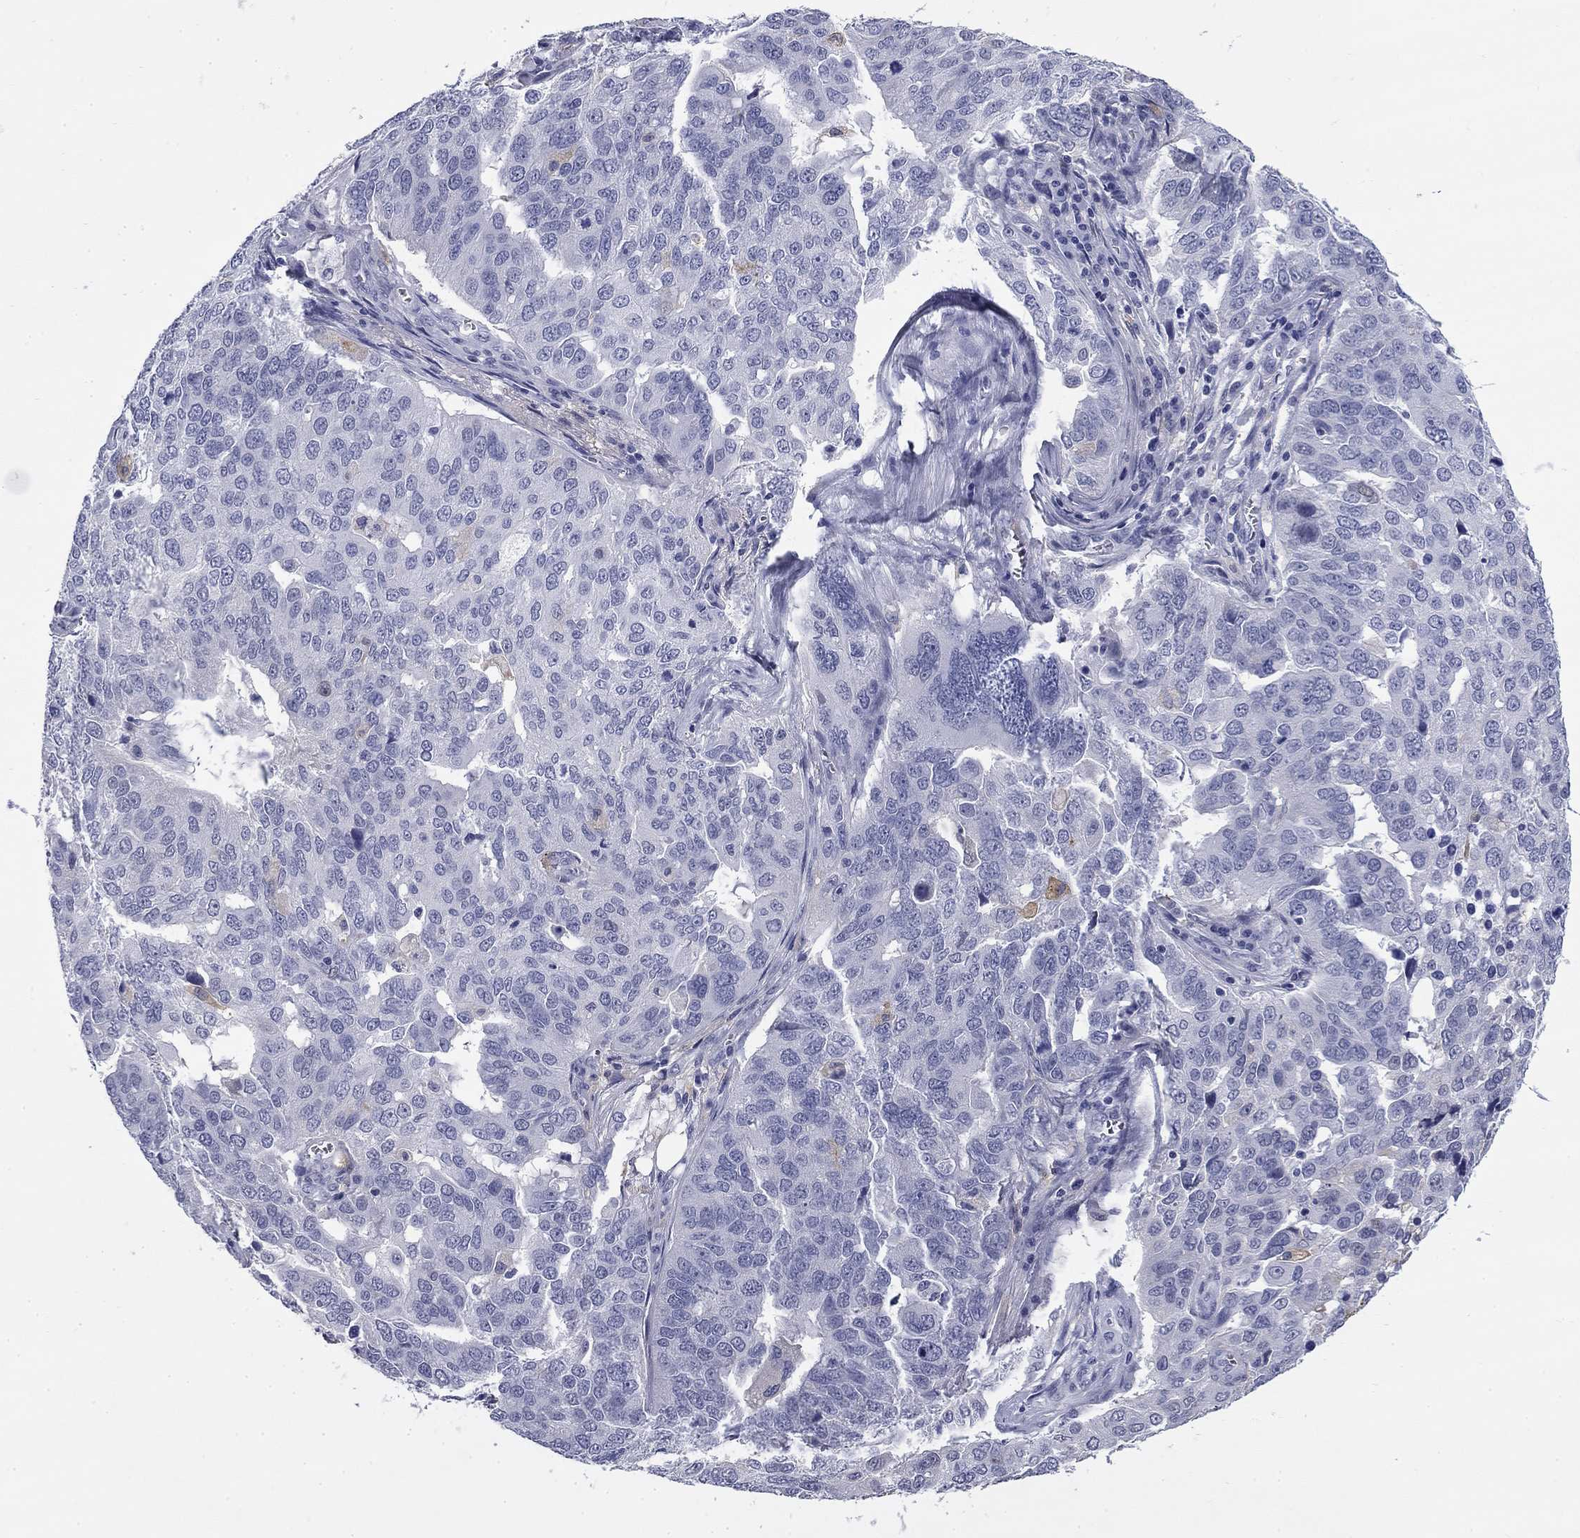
{"staining": {"intensity": "negative", "quantity": "none", "location": "none"}, "tissue": "ovarian cancer", "cell_type": "Tumor cells", "image_type": "cancer", "snomed": [{"axis": "morphology", "description": "Carcinoma, endometroid"}, {"axis": "topography", "description": "Soft tissue"}, {"axis": "topography", "description": "Ovary"}], "caption": "The histopathology image exhibits no significant positivity in tumor cells of ovarian endometroid carcinoma.", "gene": "BCL2L14", "patient": {"sex": "female", "age": 52}}